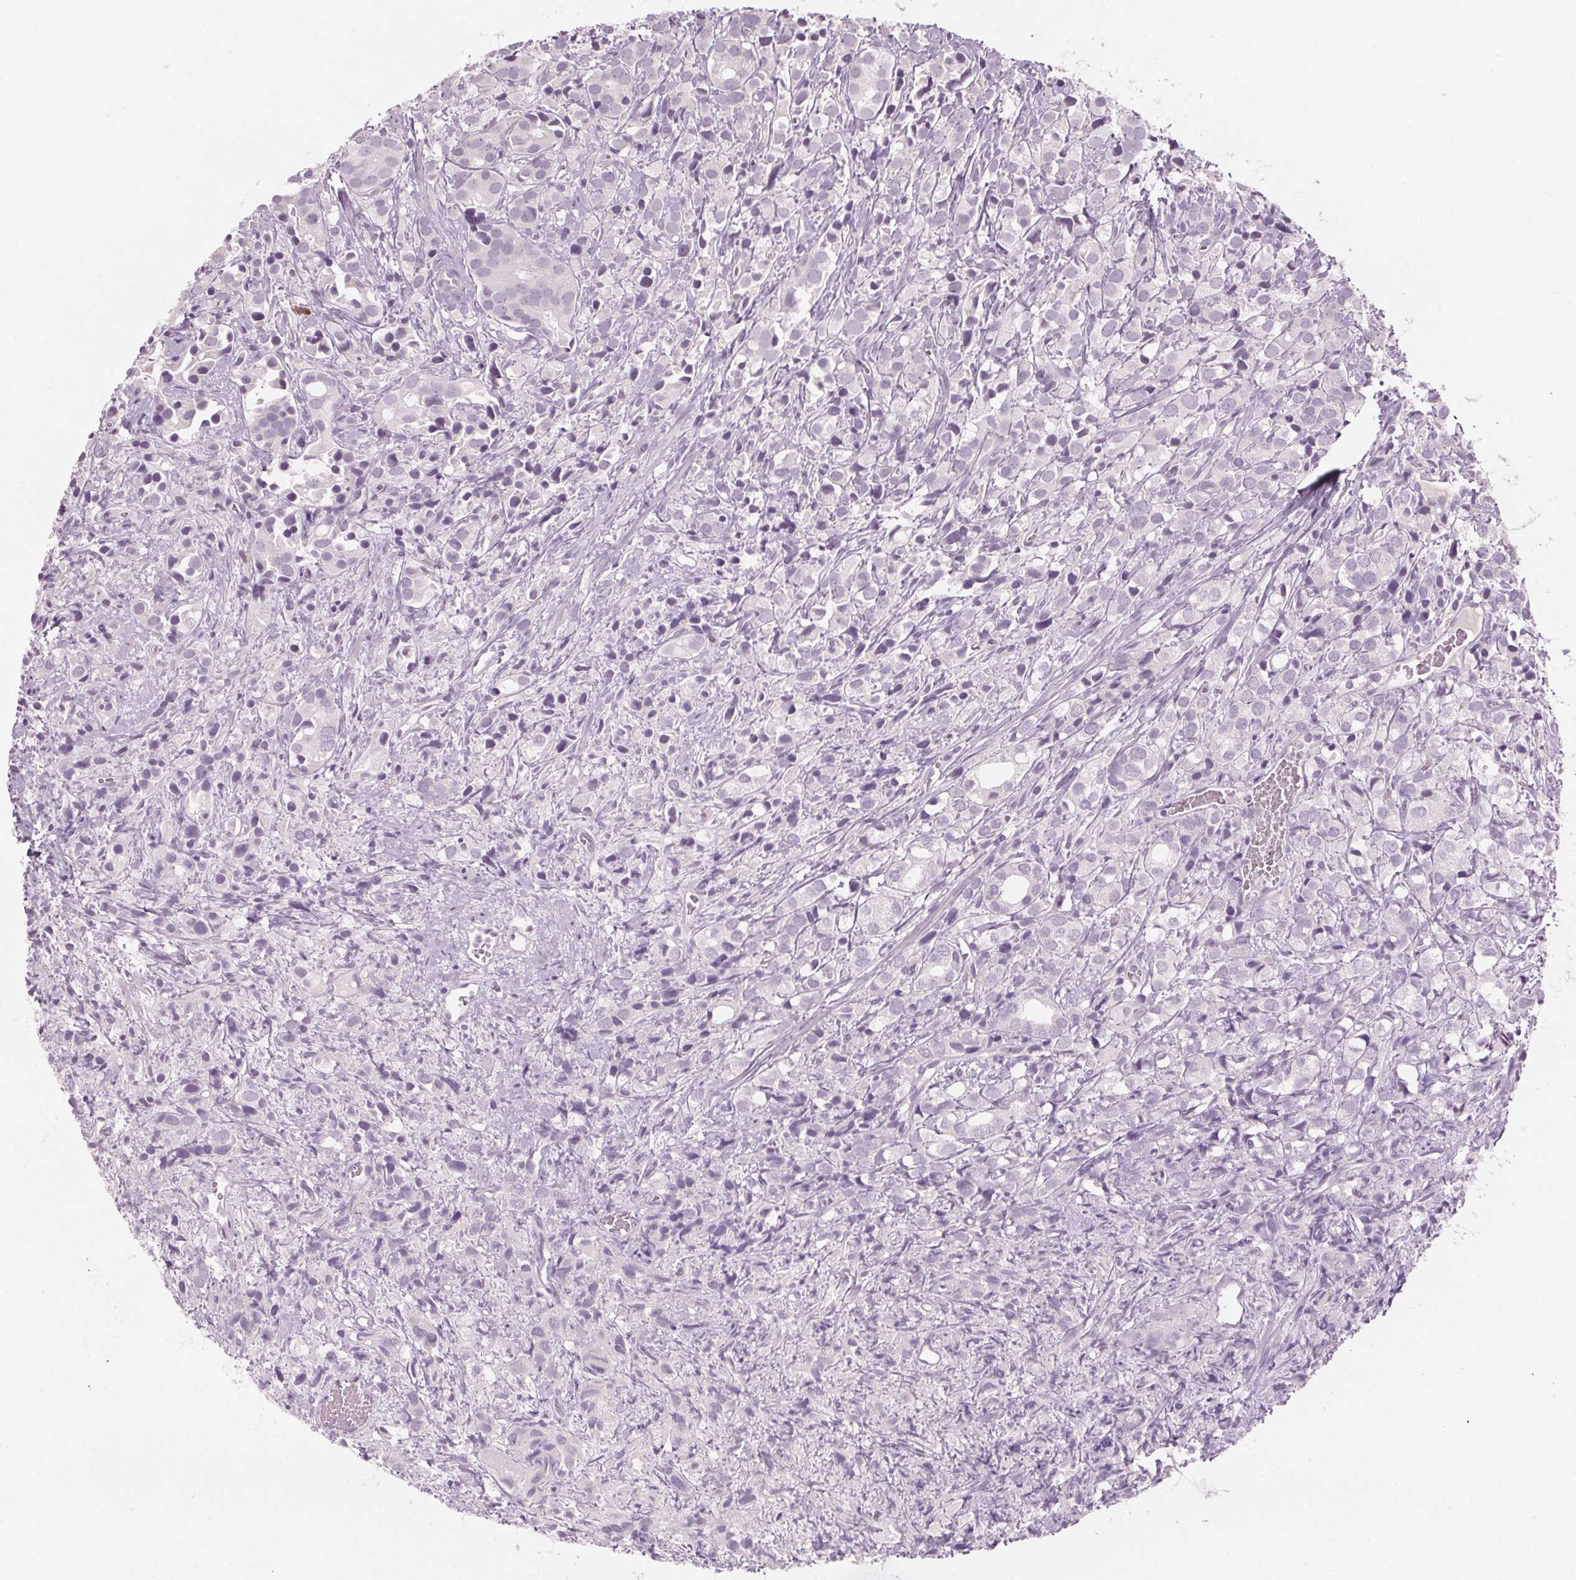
{"staining": {"intensity": "negative", "quantity": "none", "location": "none"}, "tissue": "prostate cancer", "cell_type": "Tumor cells", "image_type": "cancer", "snomed": [{"axis": "morphology", "description": "Adenocarcinoma, High grade"}, {"axis": "topography", "description": "Prostate"}], "caption": "The immunohistochemistry image has no significant expression in tumor cells of prostate adenocarcinoma (high-grade) tissue.", "gene": "SCTR", "patient": {"sex": "male", "age": 86}}